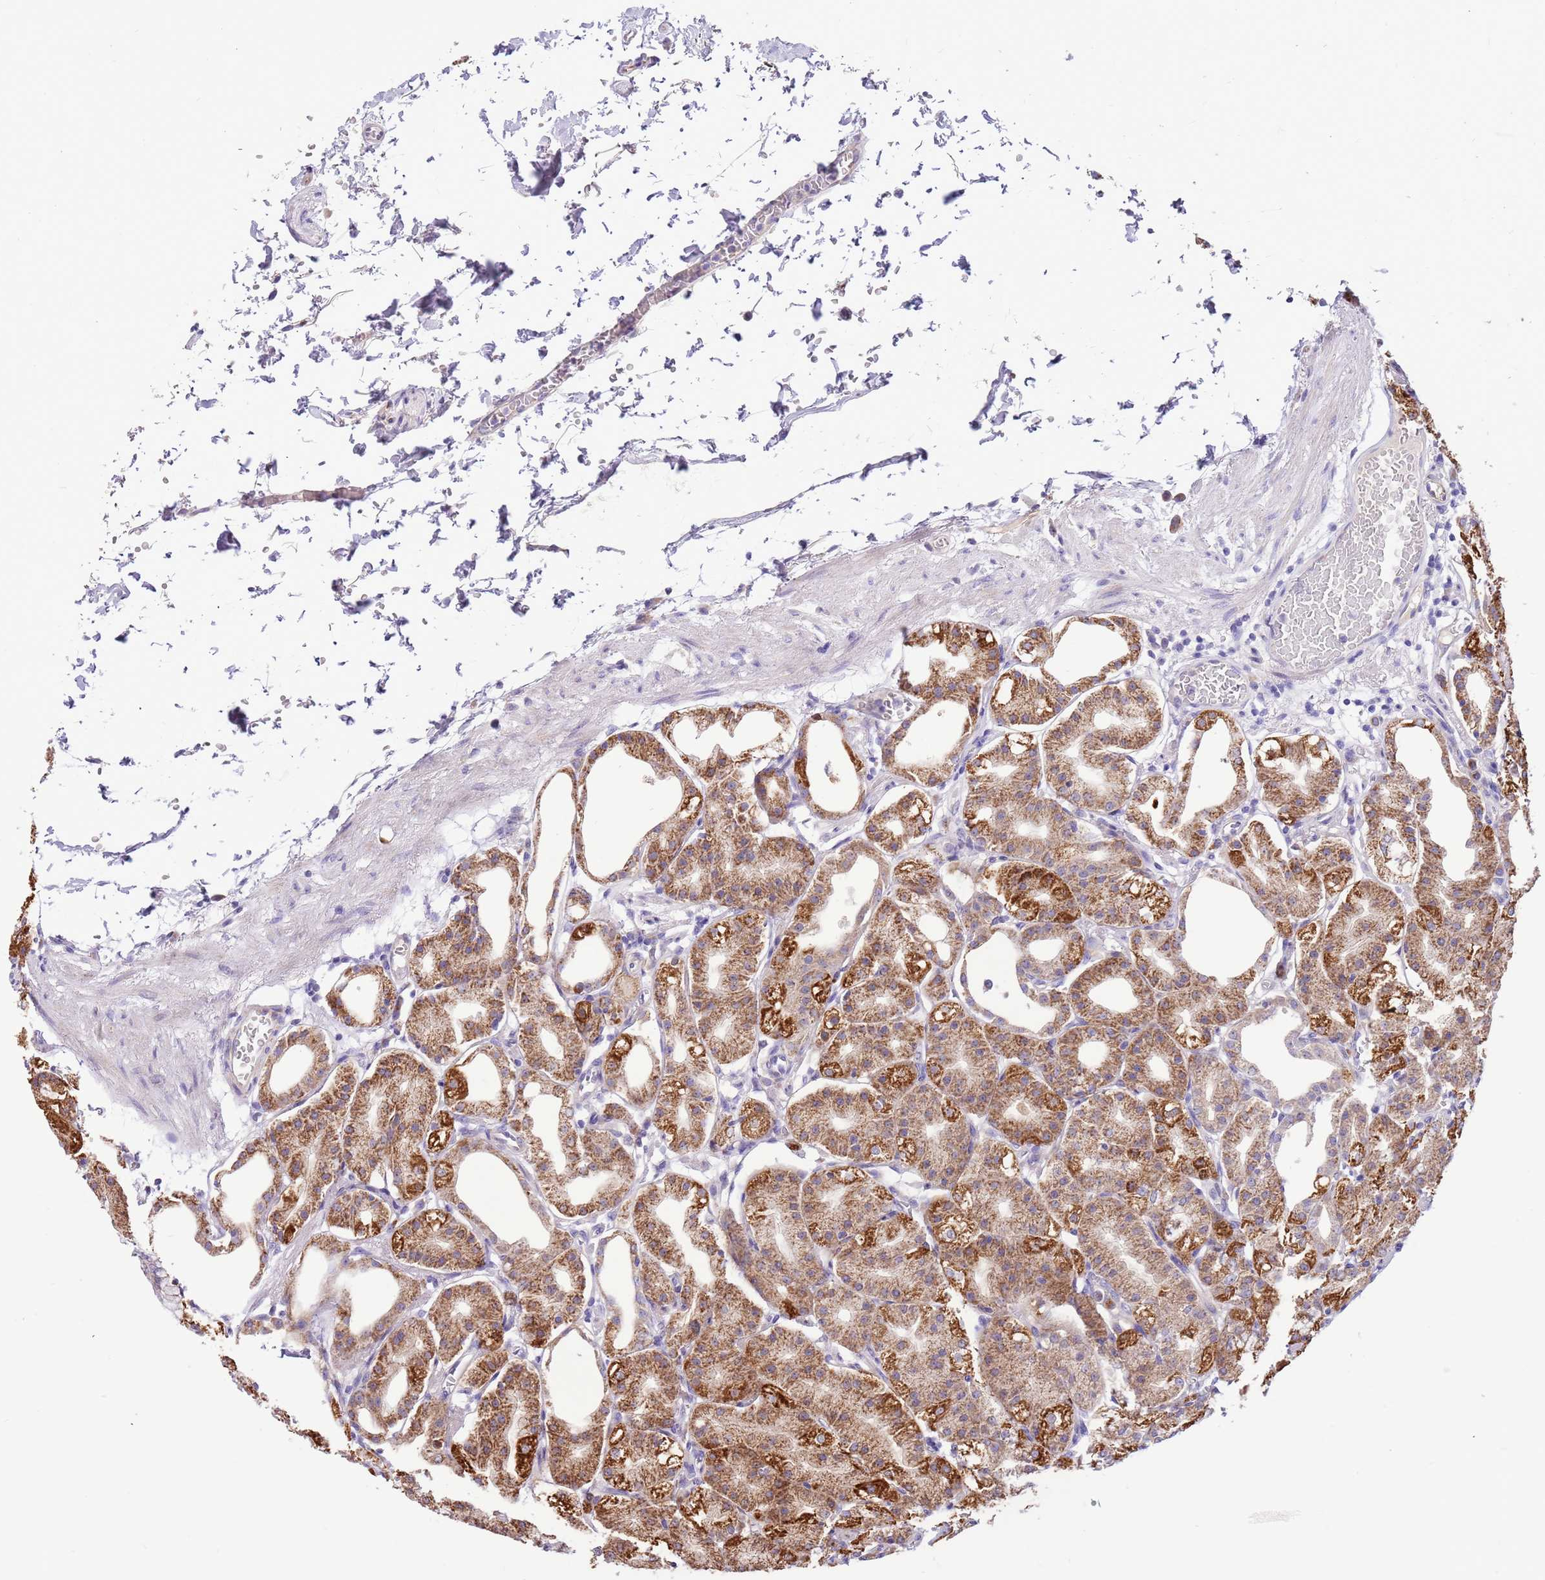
{"staining": {"intensity": "strong", "quantity": "25%-75%", "location": "cytoplasmic/membranous"}, "tissue": "stomach", "cell_type": "Glandular cells", "image_type": "normal", "snomed": [{"axis": "morphology", "description": "Normal tissue, NOS"}, {"axis": "topography", "description": "Stomach, lower"}], "caption": "Strong cytoplasmic/membranous staining for a protein is appreciated in about 25%-75% of glandular cells of unremarkable stomach using IHC.", "gene": "COX17", "patient": {"sex": "male", "age": 71}}